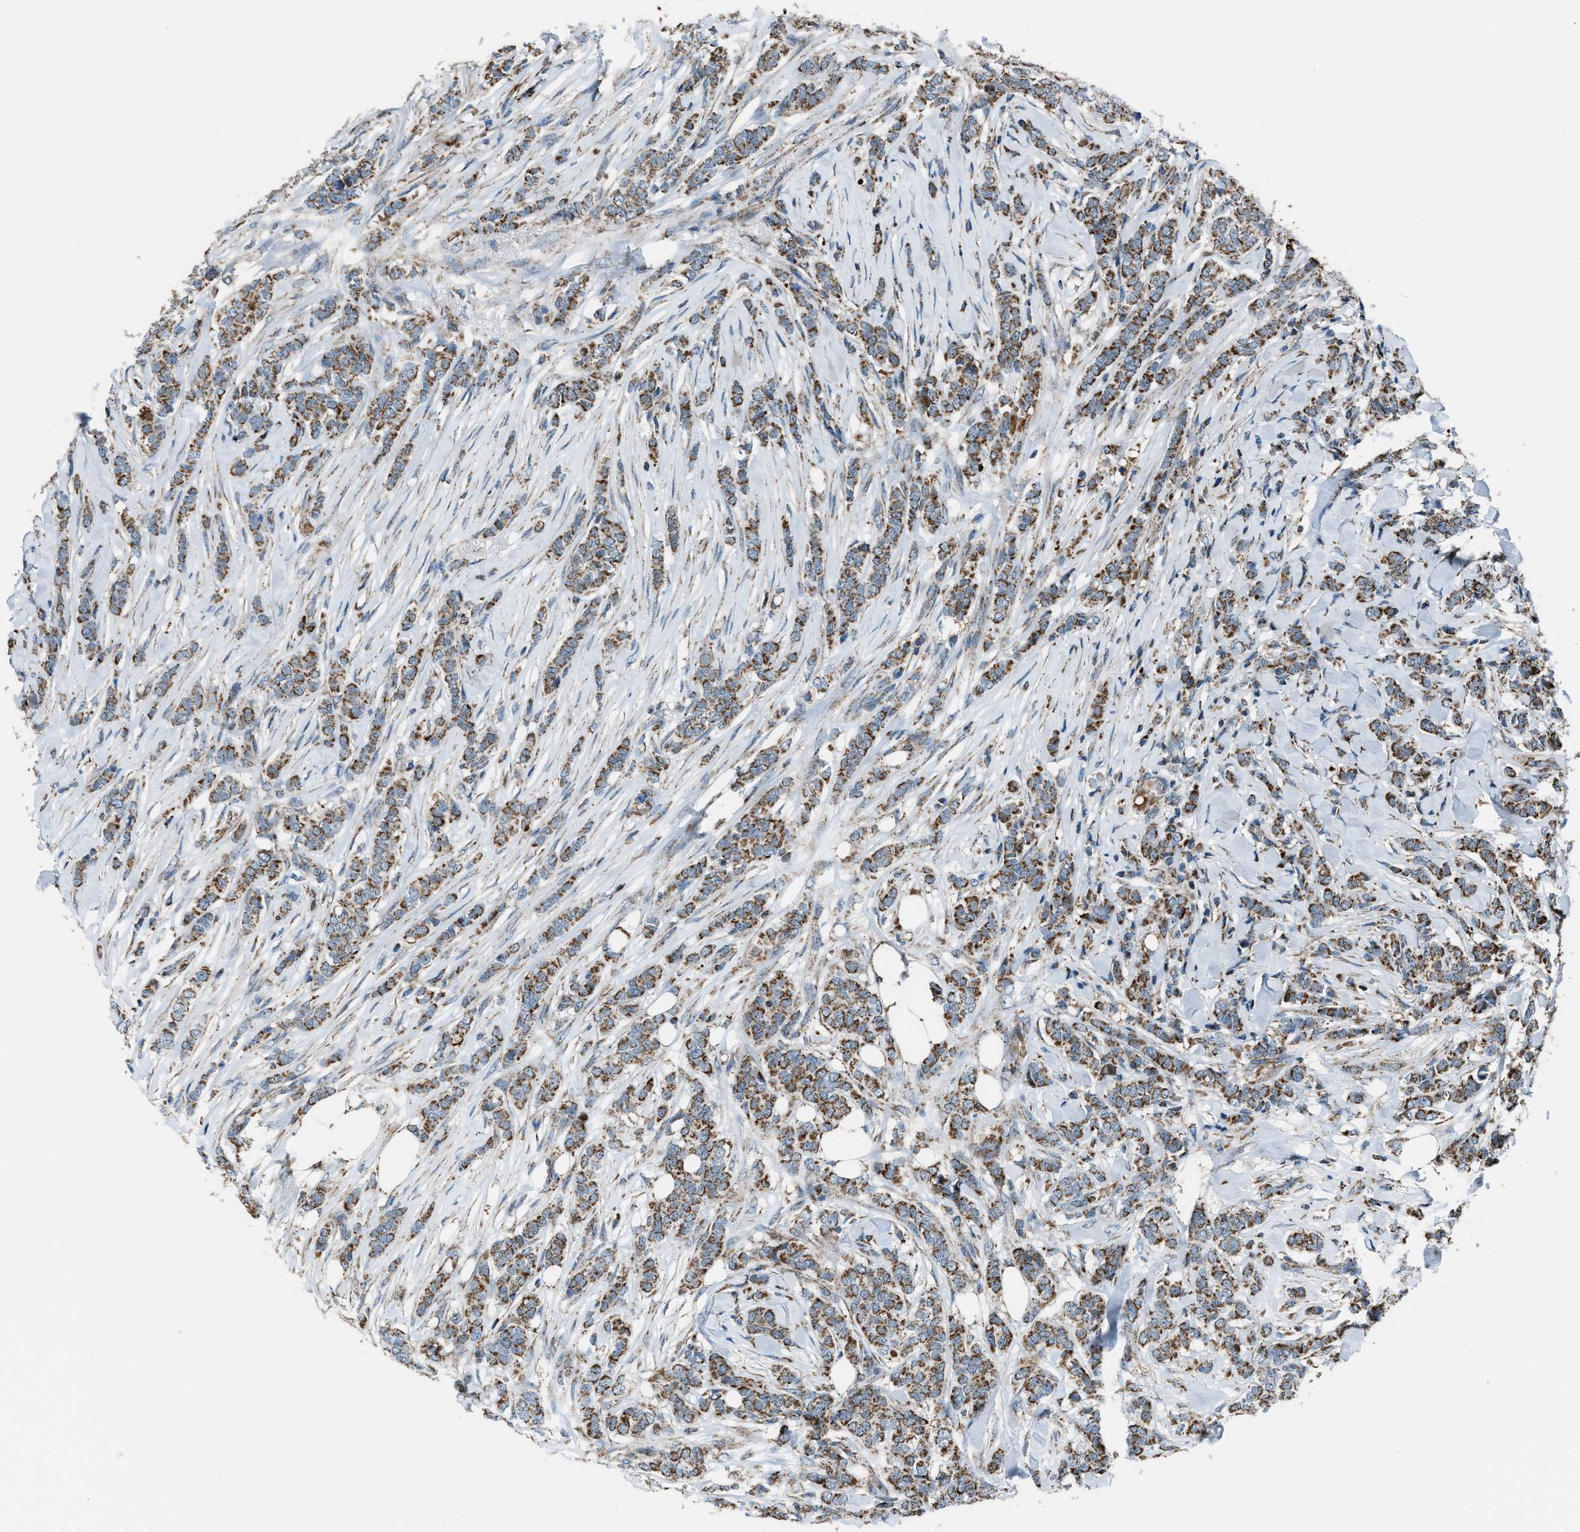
{"staining": {"intensity": "strong", "quantity": ">75%", "location": "cytoplasmic/membranous"}, "tissue": "breast cancer", "cell_type": "Tumor cells", "image_type": "cancer", "snomed": [{"axis": "morphology", "description": "Lobular carcinoma"}, {"axis": "topography", "description": "Skin"}, {"axis": "topography", "description": "Breast"}], "caption": "Immunohistochemical staining of breast cancer (lobular carcinoma) displays high levels of strong cytoplasmic/membranous protein positivity in about >75% of tumor cells.", "gene": "CHN2", "patient": {"sex": "female", "age": 46}}